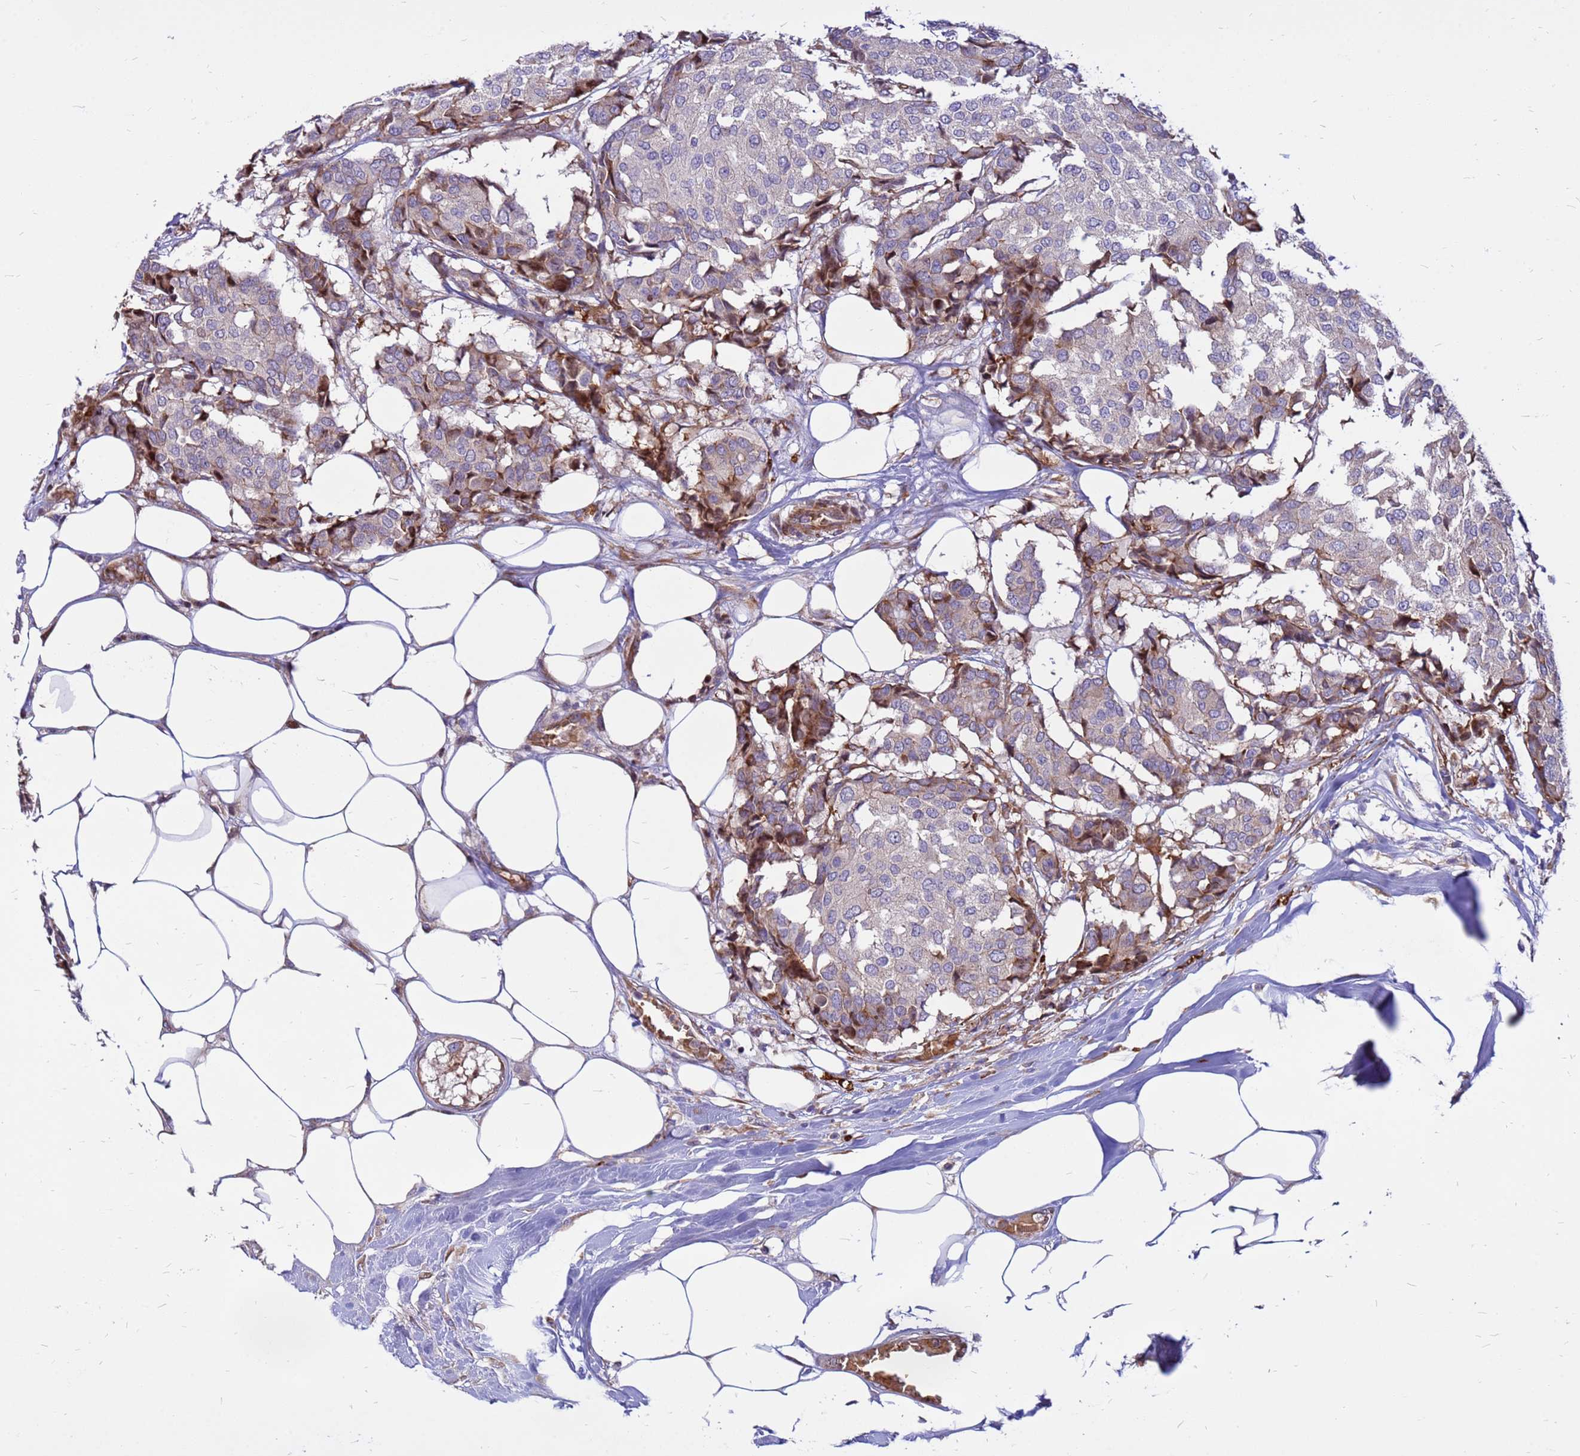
{"staining": {"intensity": "weak", "quantity": "<25%", "location": "cytoplasmic/membranous"}, "tissue": "breast cancer", "cell_type": "Tumor cells", "image_type": "cancer", "snomed": [{"axis": "morphology", "description": "Duct carcinoma"}, {"axis": "topography", "description": "Breast"}], "caption": "There is no significant staining in tumor cells of intraductal carcinoma (breast).", "gene": "ZNF669", "patient": {"sex": "female", "age": 75}}